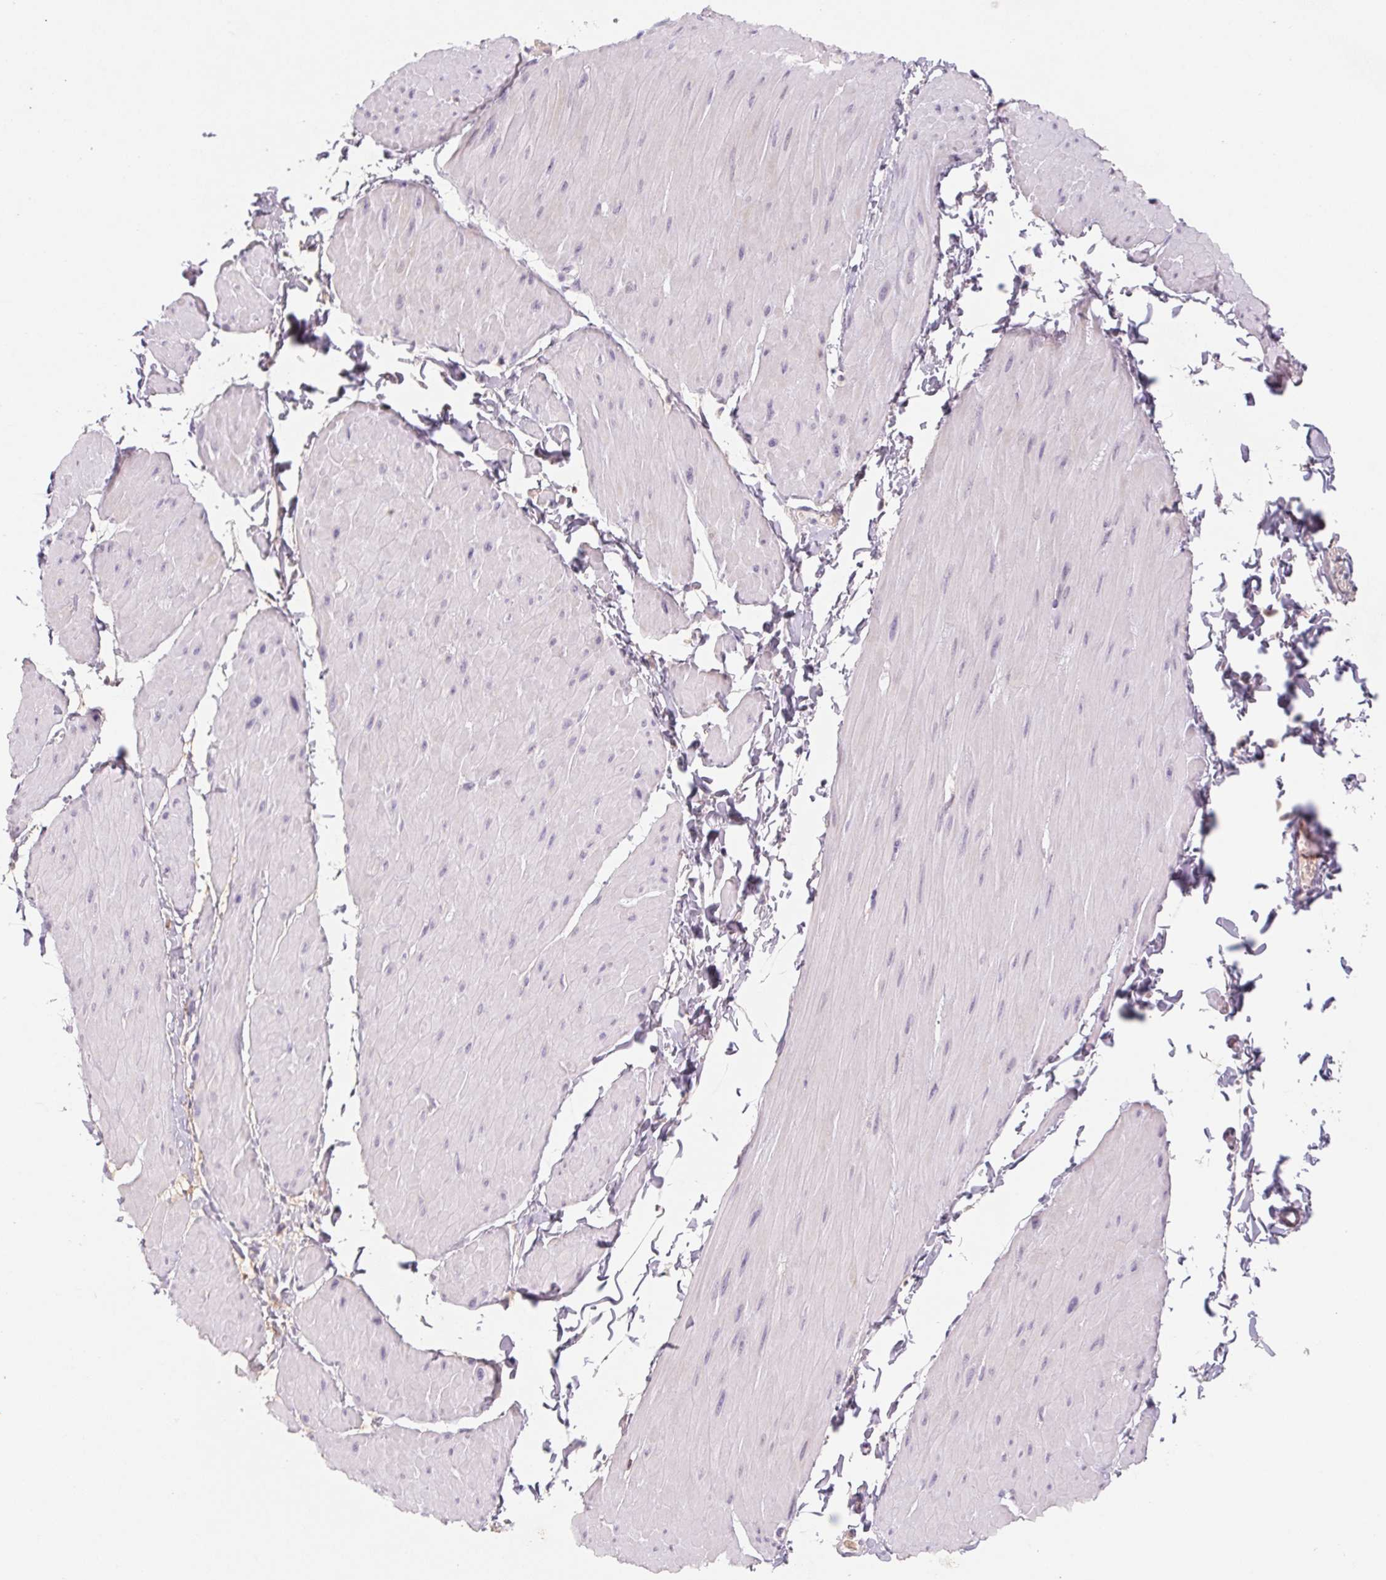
{"staining": {"intensity": "negative", "quantity": "none", "location": "none"}, "tissue": "adipose tissue", "cell_type": "Adipocytes", "image_type": "normal", "snomed": [{"axis": "morphology", "description": "Normal tissue, NOS"}, {"axis": "topography", "description": "Smooth muscle"}, {"axis": "topography", "description": "Peripheral nerve tissue"}], "caption": "The histopathology image demonstrates no staining of adipocytes in benign adipose tissue.", "gene": "KIF26A", "patient": {"sex": "male", "age": 58}}